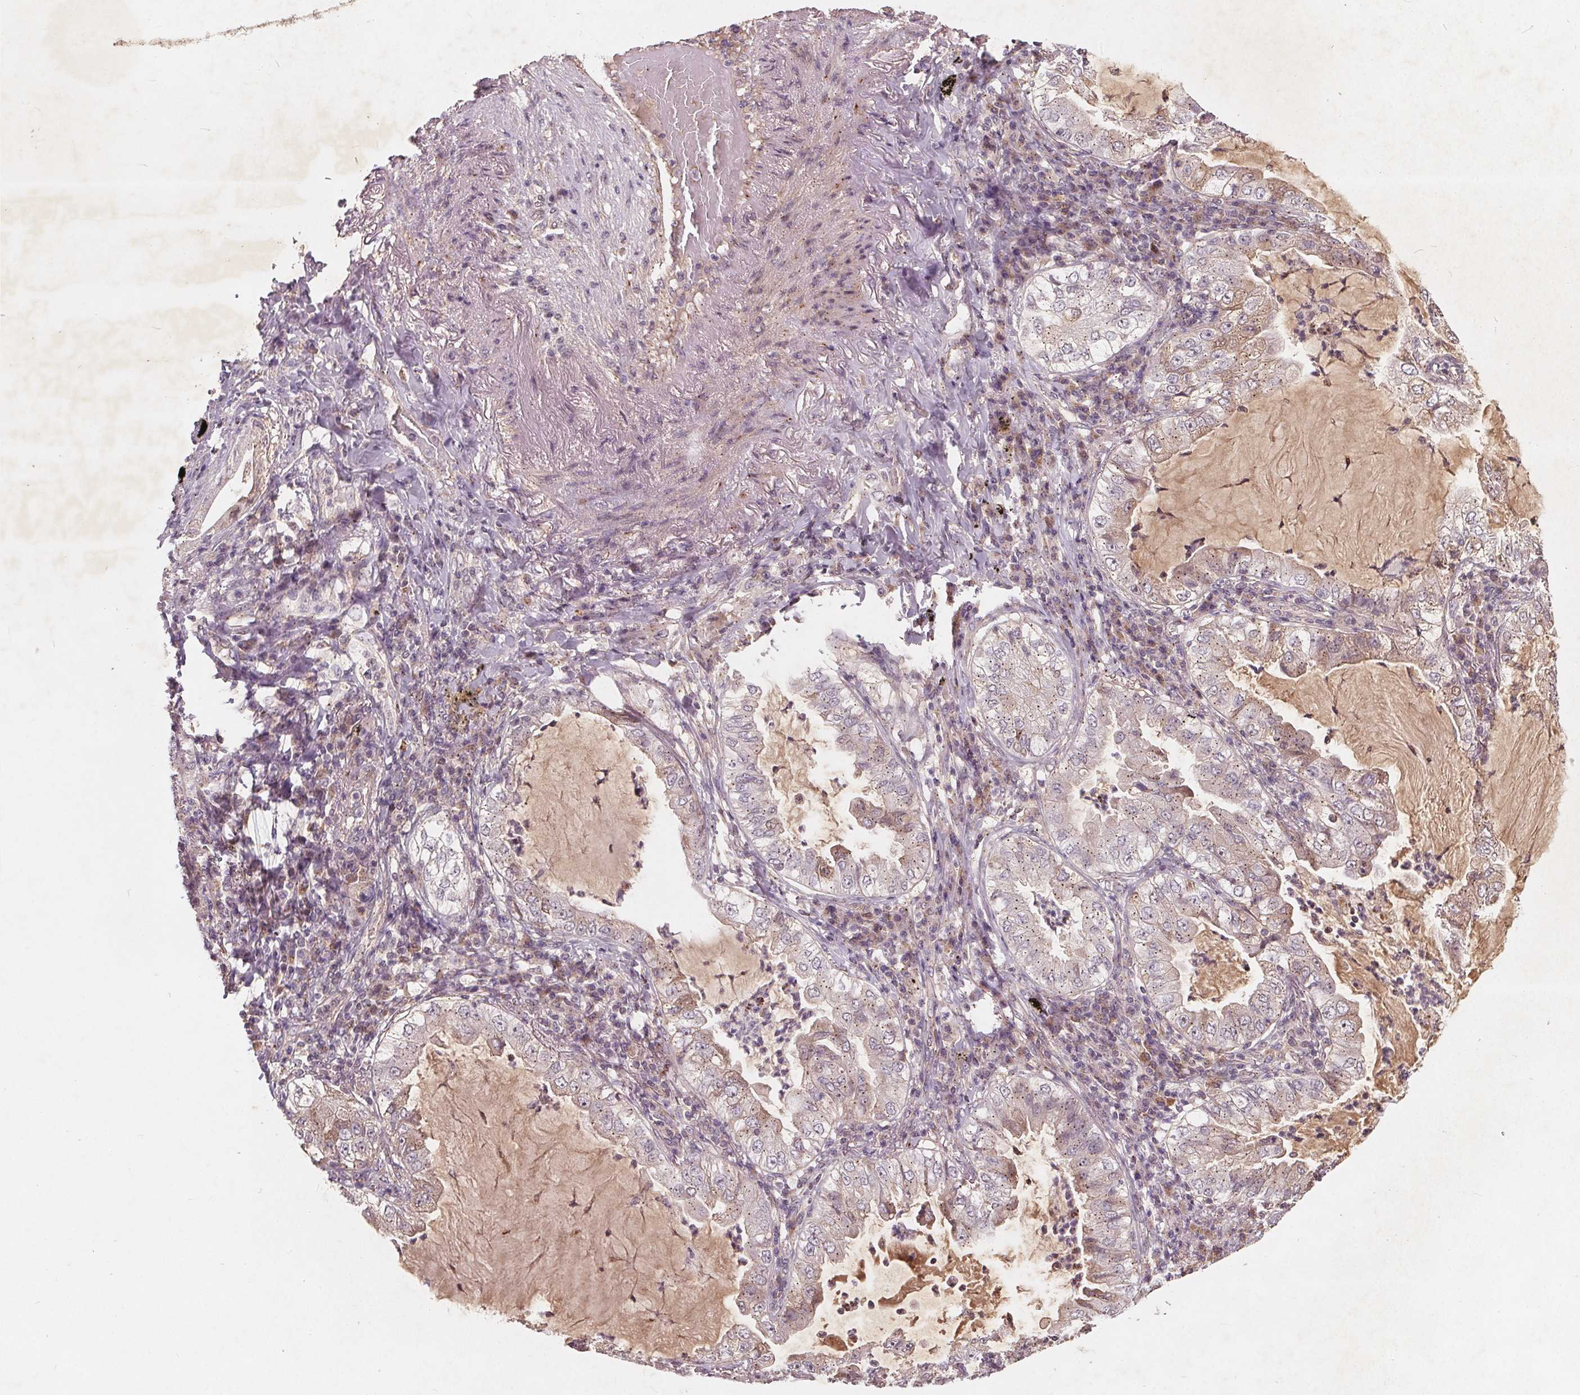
{"staining": {"intensity": "negative", "quantity": "none", "location": "none"}, "tissue": "lung cancer", "cell_type": "Tumor cells", "image_type": "cancer", "snomed": [{"axis": "morphology", "description": "Adenocarcinoma, NOS"}, {"axis": "topography", "description": "Lung"}], "caption": "This is an IHC image of human lung cancer. There is no expression in tumor cells.", "gene": "CSNK1G2", "patient": {"sex": "female", "age": 73}}